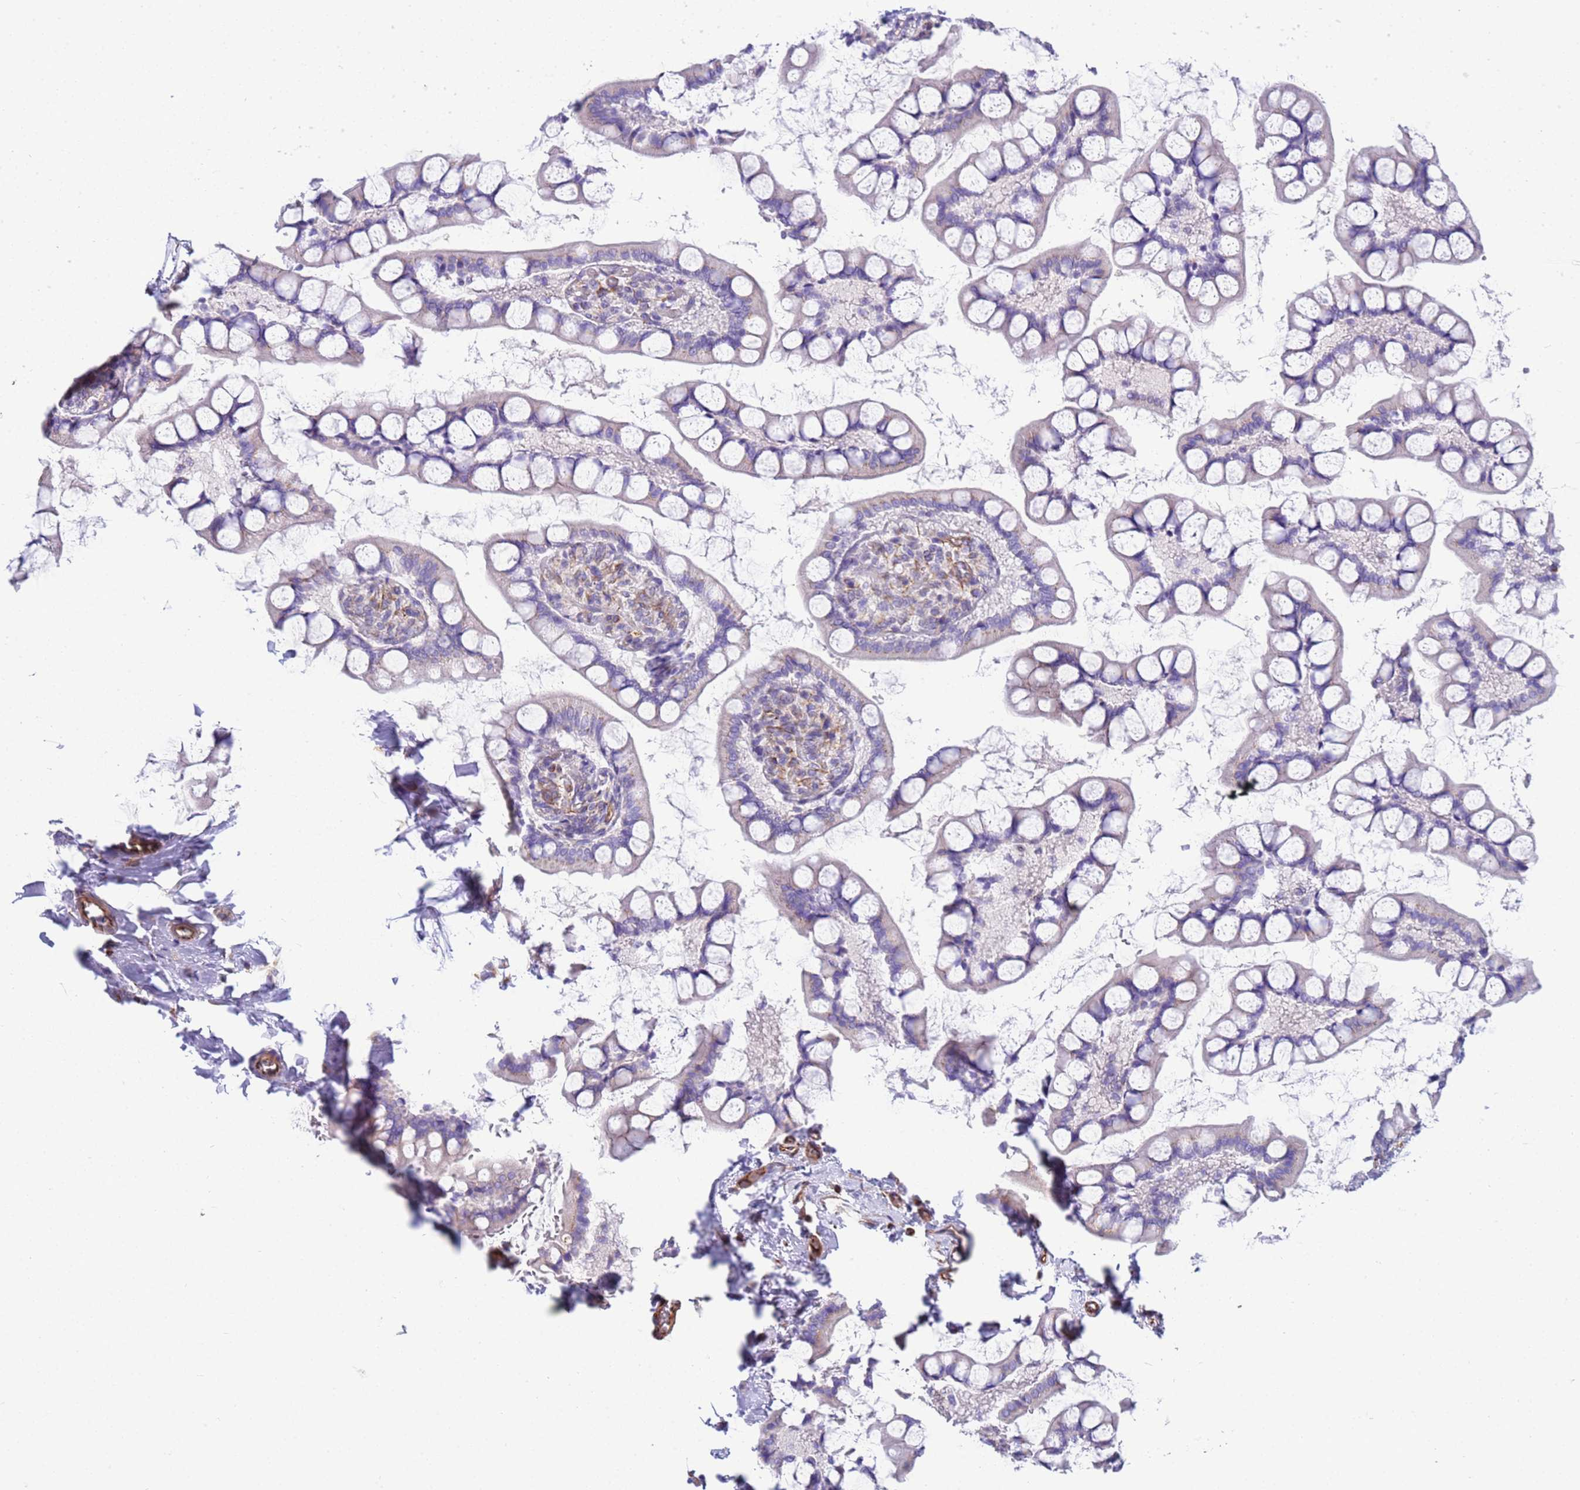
{"staining": {"intensity": "moderate", "quantity": "<25%", "location": "cytoplasmic/membranous"}, "tissue": "small intestine", "cell_type": "Glandular cells", "image_type": "normal", "snomed": [{"axis": "morphology", "description": "Normal tissue, NOS"}, {"axis": "topography", "description": "Small intestine"}], "caption": "This is a micrograph of immunohistochemistry staining of benign small intestine, which shows moderate expression in the cytoplasmic/membranous of glandular cells.", "gene": "UBXN2B", "patient": {"sex": "male", "age": 52}}